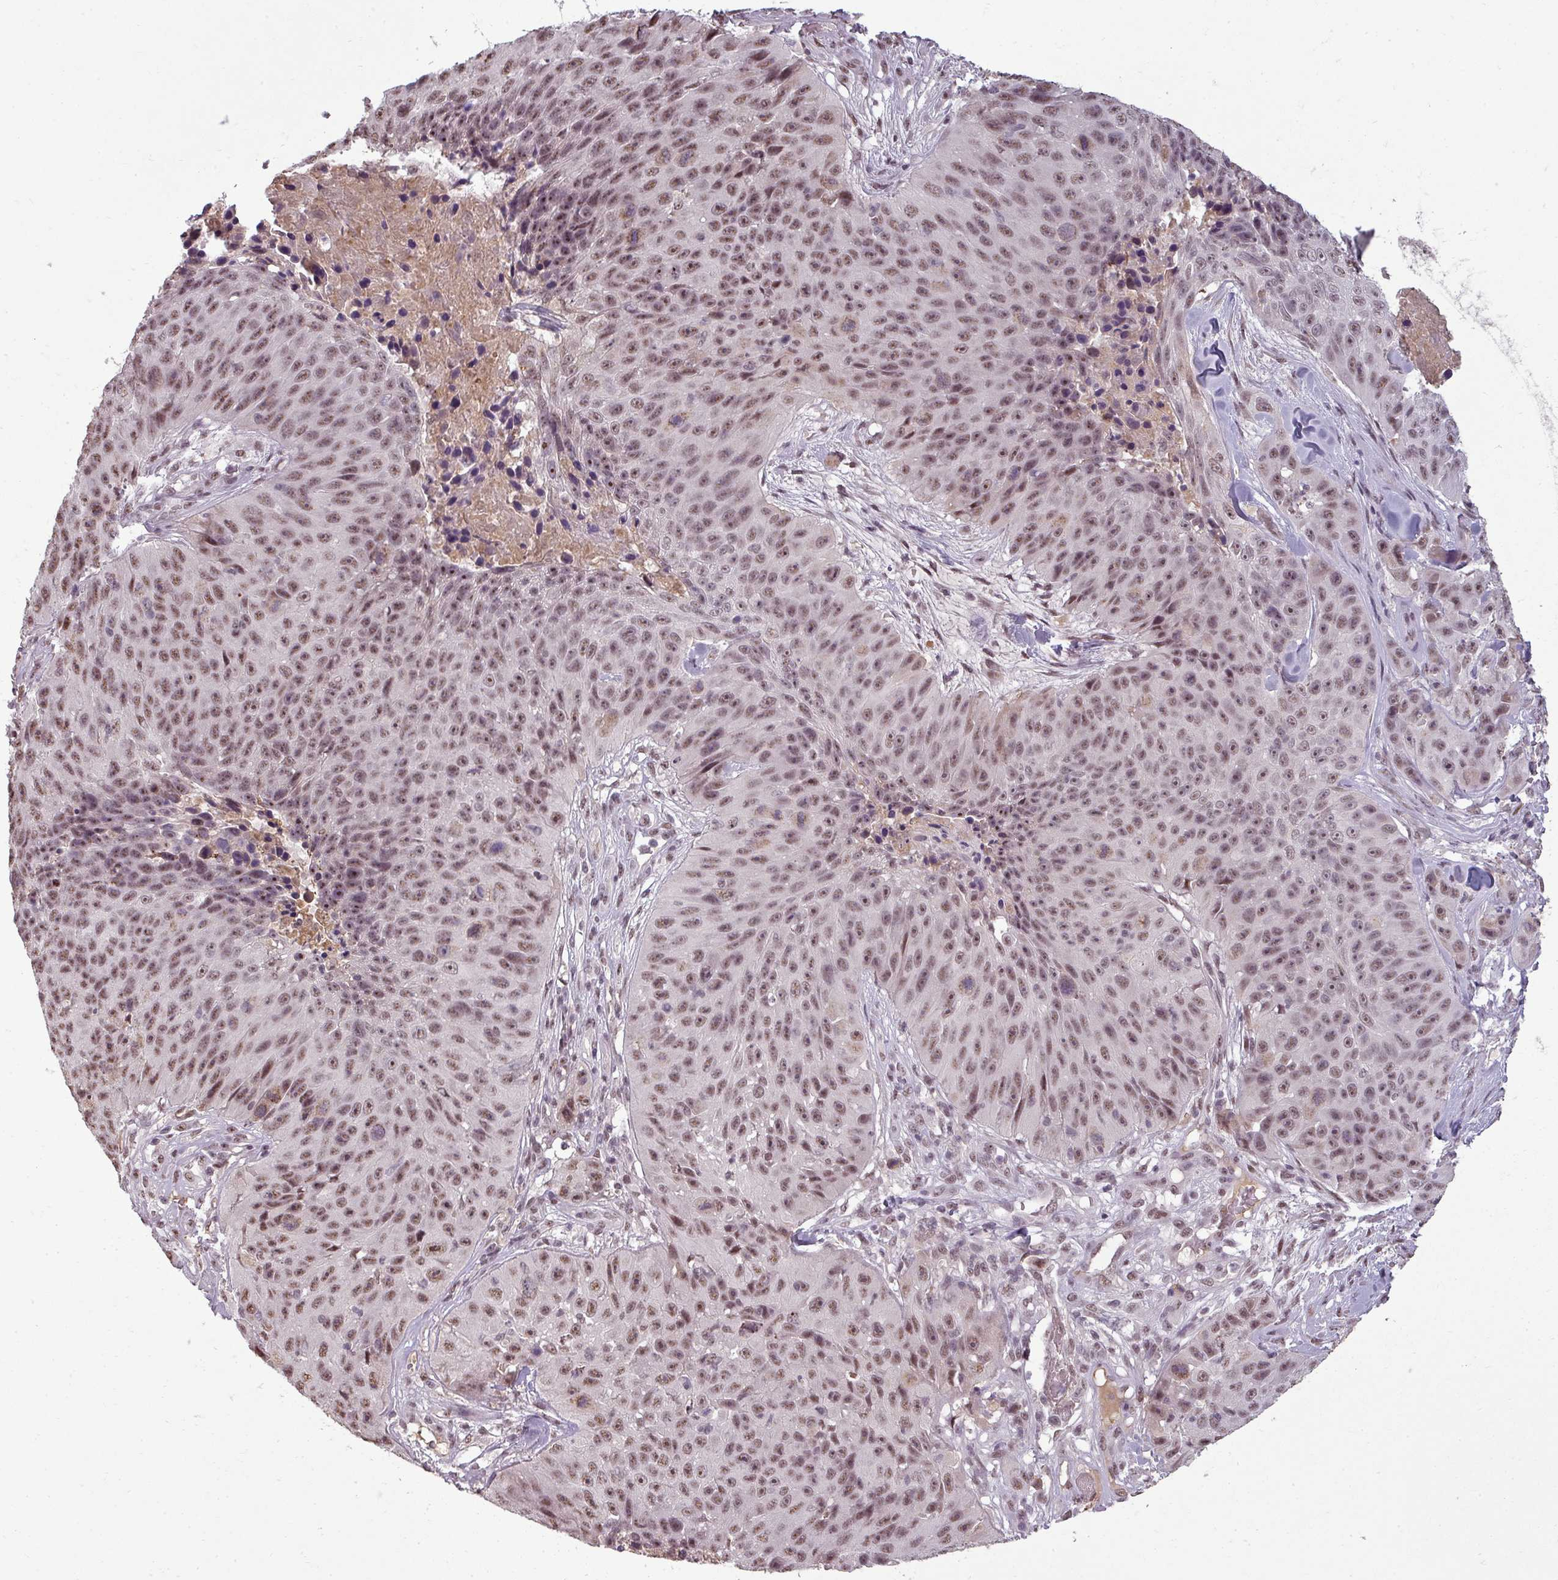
{"staining": {"intensity": "moderate", "quantity": ">75%", "location": "nuclear"}, "tissue": "skin cancer", "cell_type": "Tumor cells", "image_type": "cancer", "snomed": [{"axis": "morphology", "description": "Squamous cell carcinoma, NOS"}, {"axis": "topography", "description": "Skin"}], "caption": "DAB immunohistochemical staining of human skin squamous cell carcinoma shows moderate nuclear protein staining in about >75% of tumor cells.", "gene": "BCAS3", "patient": {"sex": "female", "age": 87}}